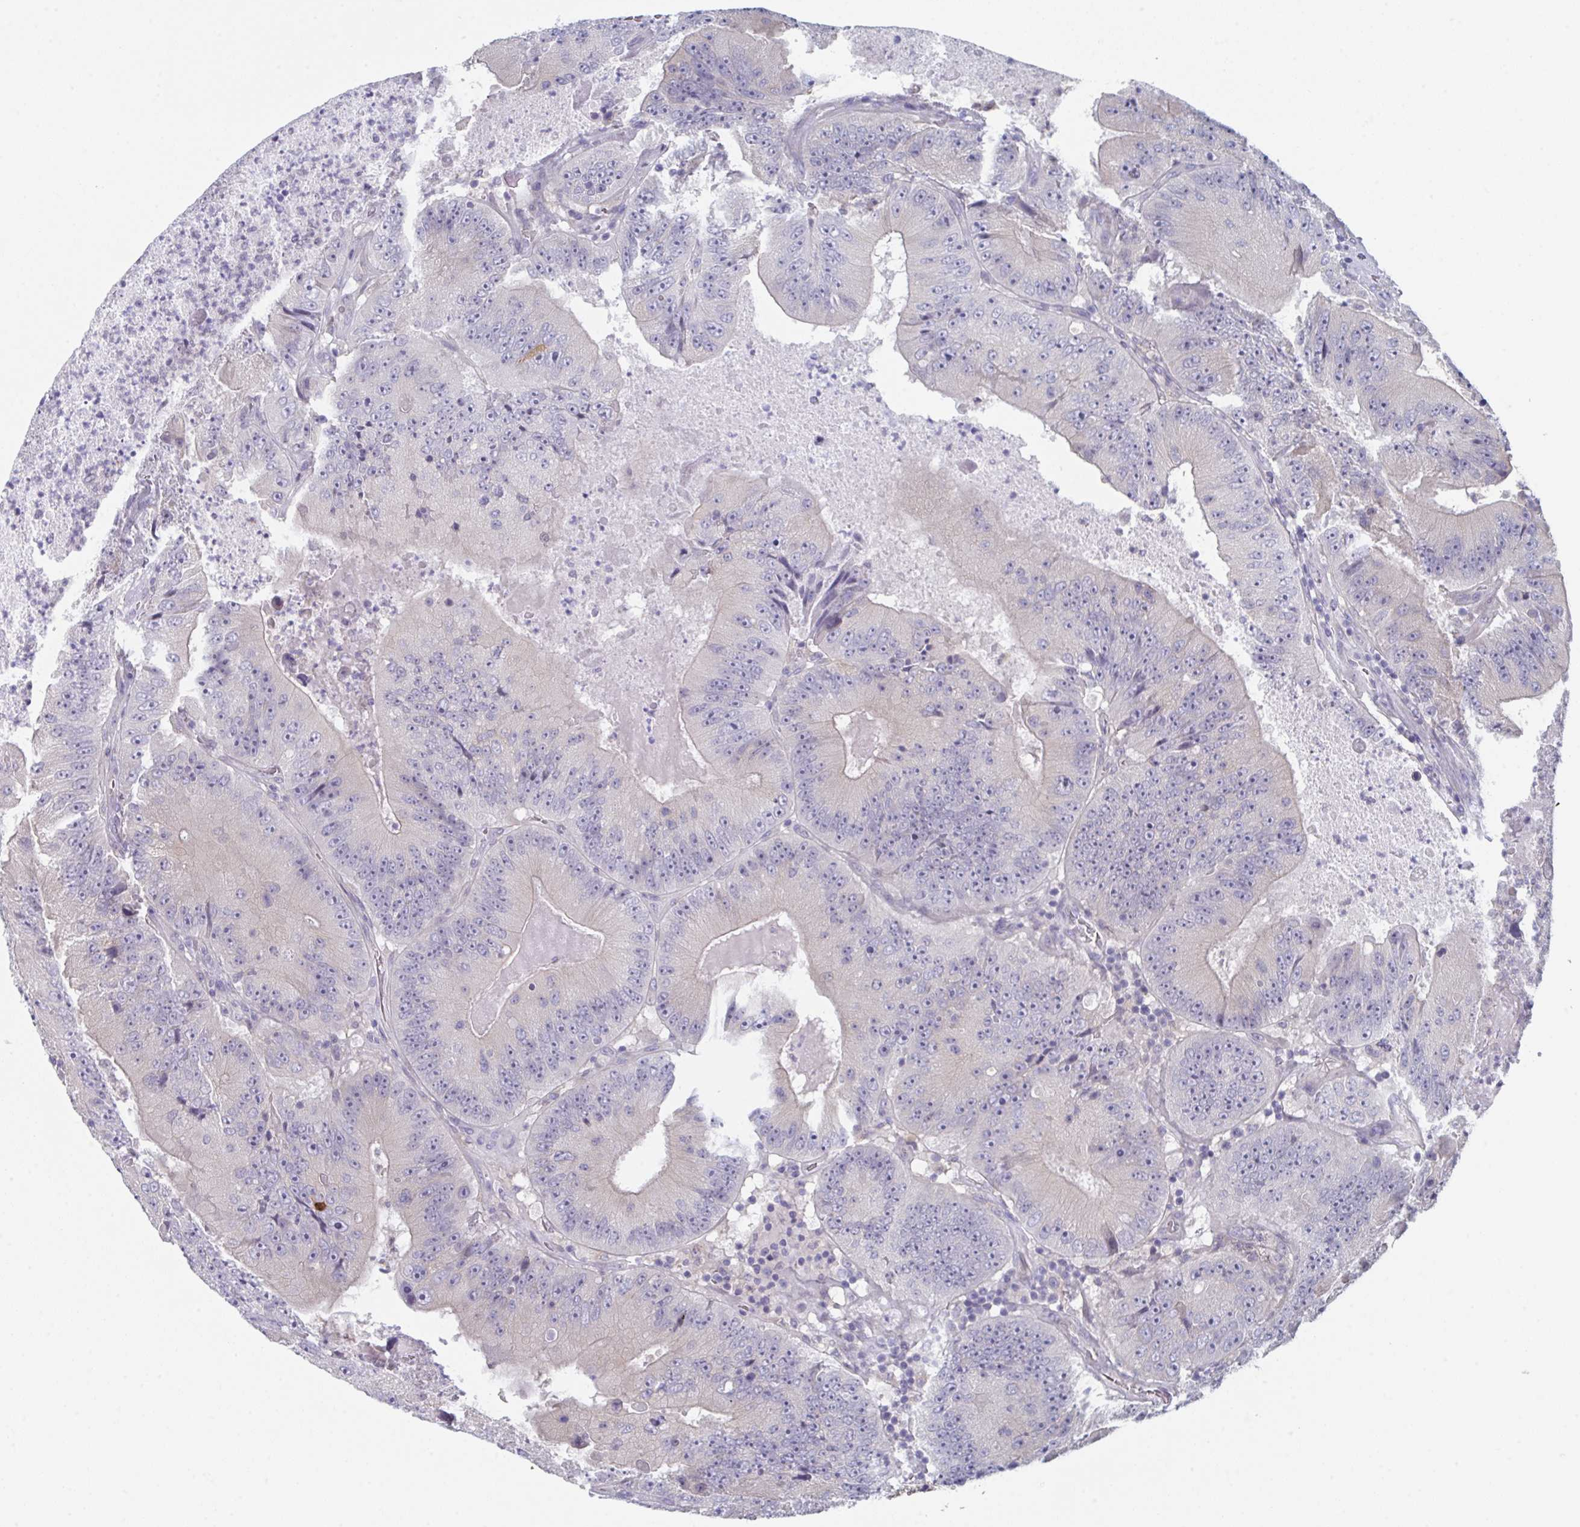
{"staining": {"intensity": "negative", "quantity": "none", "location": "none"}, "tissue": "colorectal cancer", "cell_type": "Tumor cells", "image_type": "cancer", "snomed": [{"axis": "morphology", "description": "Adenocarcinoma, NOS"}, {"axis": "topography", "description": "Colon"}], "caption": "There is no significant staining in tumor cells of adenocarcinoma (colorectal).", "gene": "PTPRD", "patient": {"sex": "female", "age": 86}}